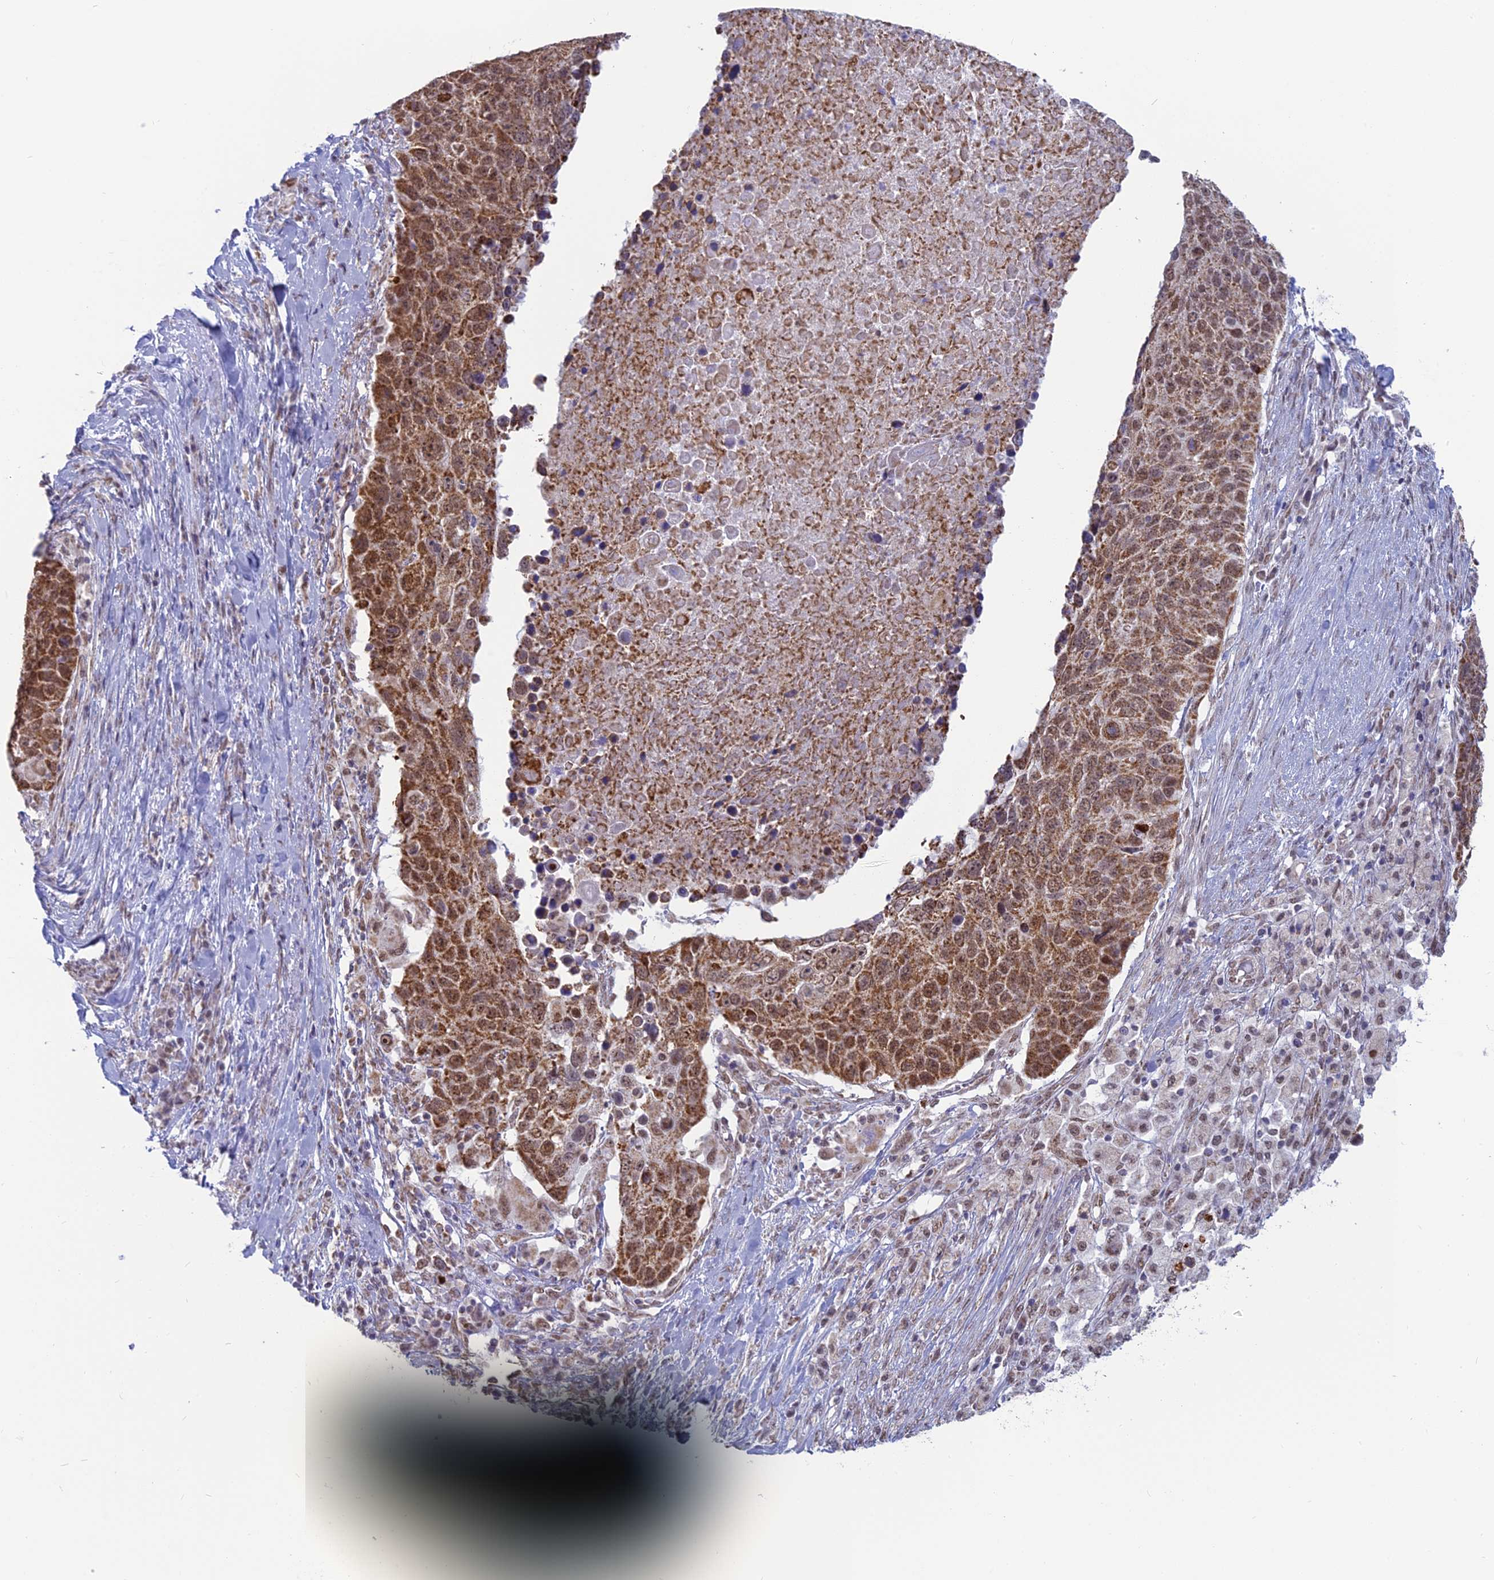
{"staining": {"intensity": "moderate", "quantity": ">75%", "location": "cytoplasmic/membranous"}, "tissue": "lung cancer", "cell_type": "Tumor cells", "image_type": "cancer", "snomed": [{"axis": "morphology", "description": "Normal tissue, NOS"}, {"axis": "morphology", "description": "Squamous cell carcinoma, NOS"}, {"axis": "topography", "description": "Lymph node"}, {"axis": "topography", "description": "Lung"}], "caption": "A micrograph showing moderate cytoplasmic/membranous expression in approximately >75% of tumor cells in lung cancer (squamous cell carcinoma), as visualized by brown immunohistochemical staining.", "gene": "ARHGAP40", "patient": {"sex": "male", "age": 66}}